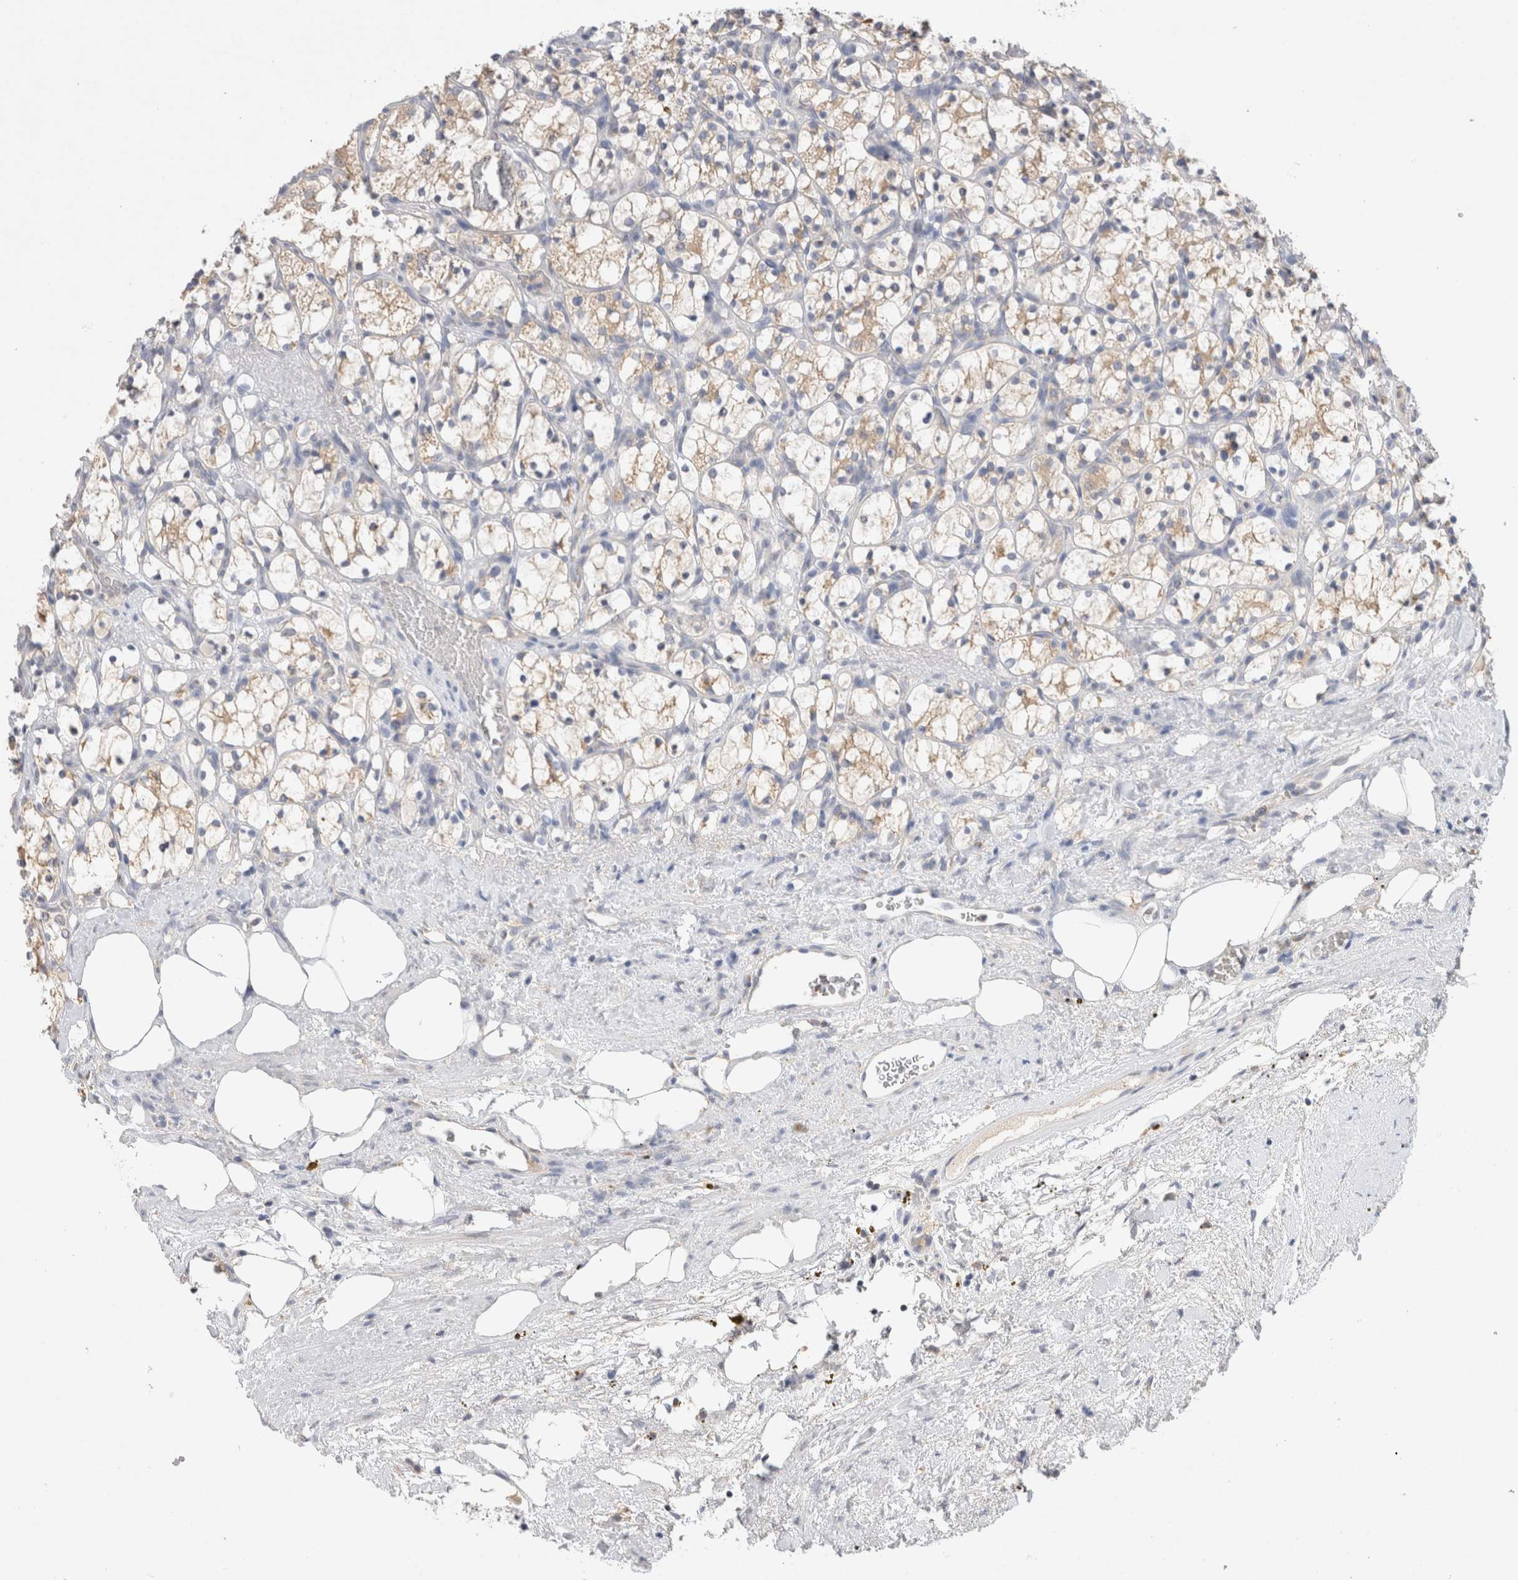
{"staining": {"intensity": "weak", "quantity": ">75%", "location": "cytoplasmic/membranous"}, "tissue": "renal cancer", "cell_type": "Tumor cells", "image_type": "cancer", "snomed": [{"axis": "morphology", "description": "Adenocarcinoma, NOS"}, {"axis": "topography", "description": "Kidney"}], "caption": "Adenocarcinoma (renal) stained for a protein exhibits weak cytoplasmic/membranous positivity in tumor cells.", "gene": "GAS1", "patient": {"sex": "female", "age": 69}}